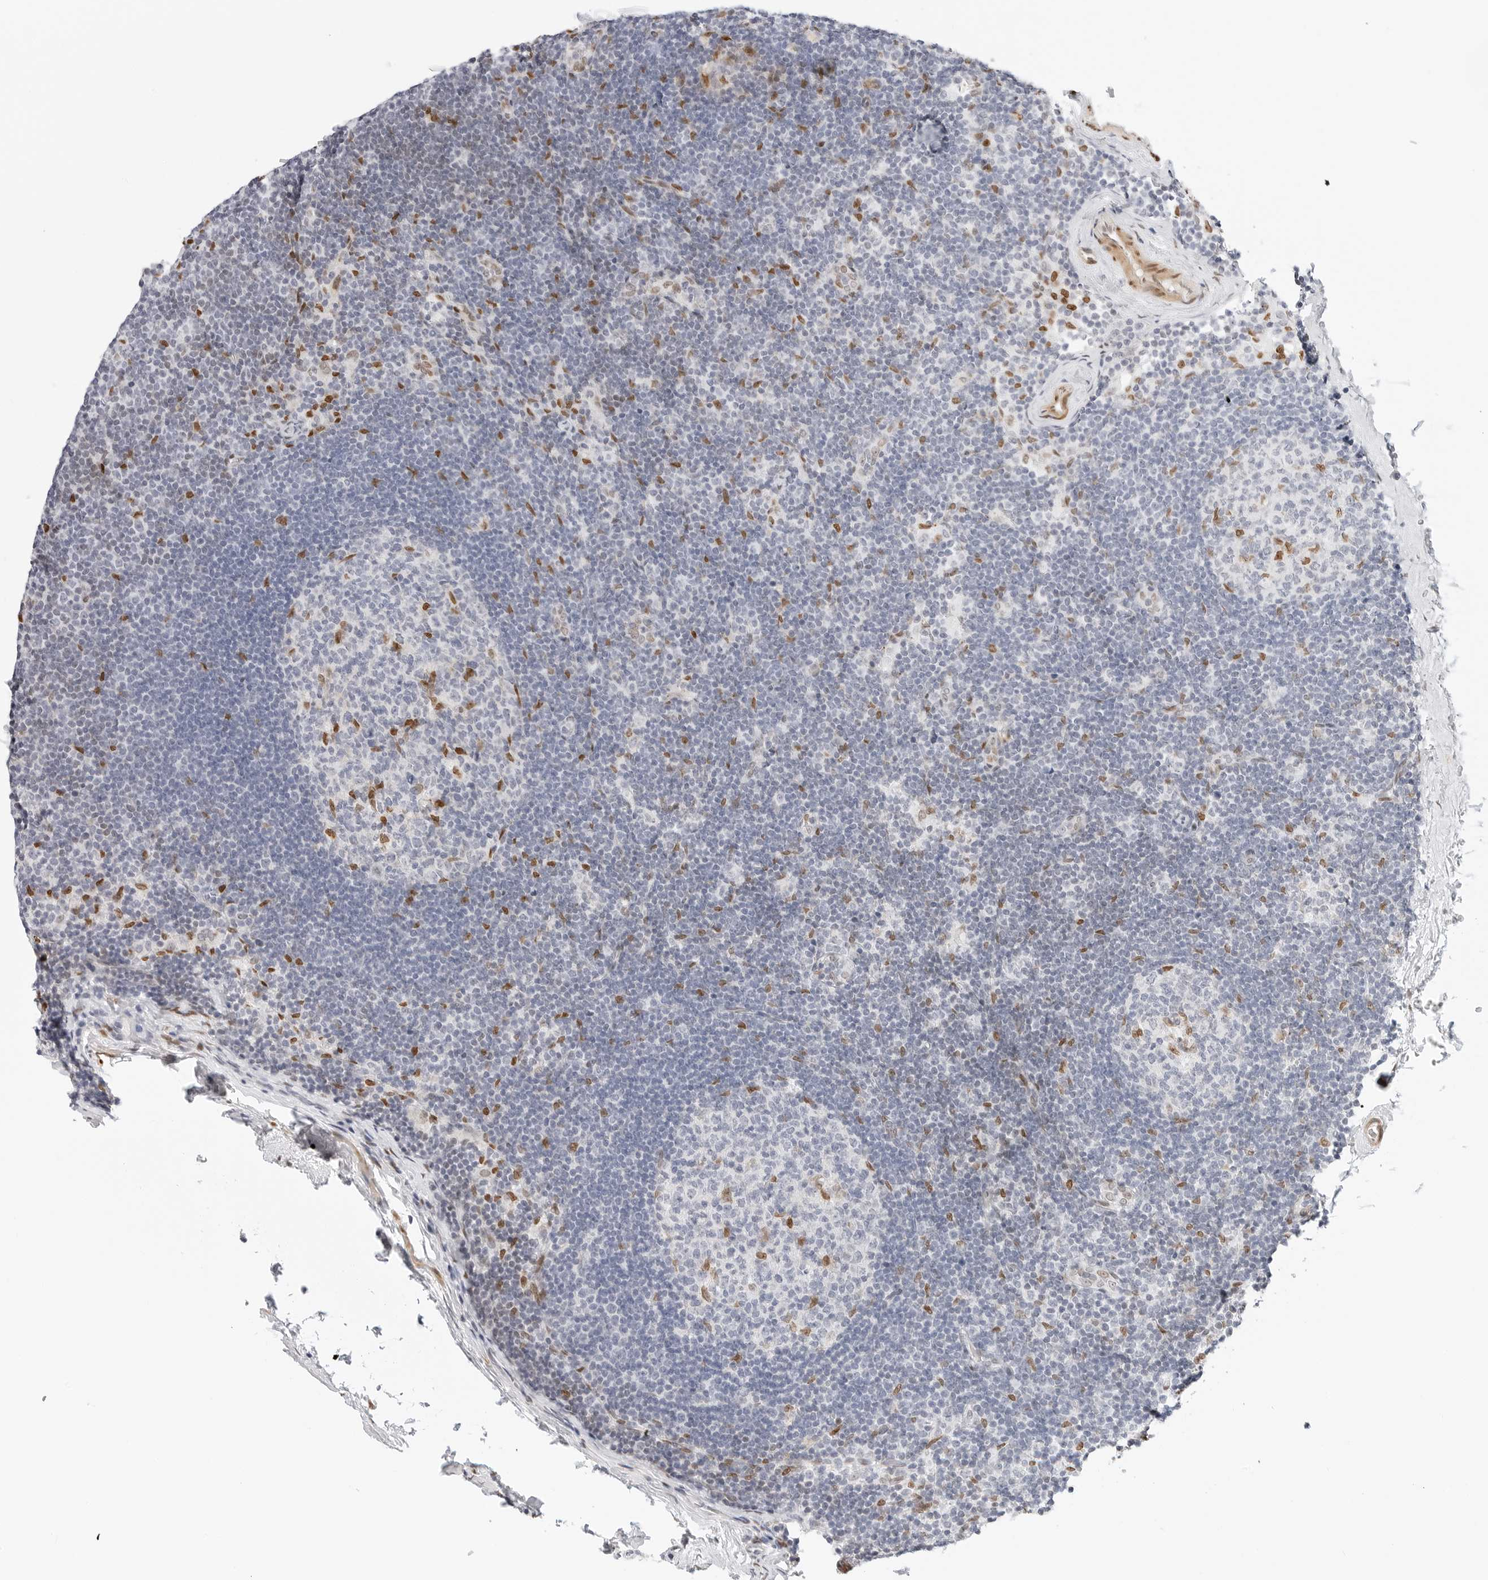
{"staining": {"intensity": "moderate", "quantity": "<25%", "location": "nuclear"}, "tissue": "lymph node", "cell_type": "Germinal center cells", "image_type": "normal", "snomed": [{"axis": "morphology", "description": "Normal tissue, NOS"}, {"axis": "topography", "description": "Lymph node"}], "caption": "DAB (3,3'-diaminobenzidine) immunohistochemical staining of unremarkable lymph node reveals moderate nuclear protein staining in approximately <25% of germinal center cells. The staining was performed using DAB, with brown indicating positive protein expression. Nuclei are stained blue with hematoxylin.", "gene": "SPIDR", "patient": {"sex": "female", "age": 22}}